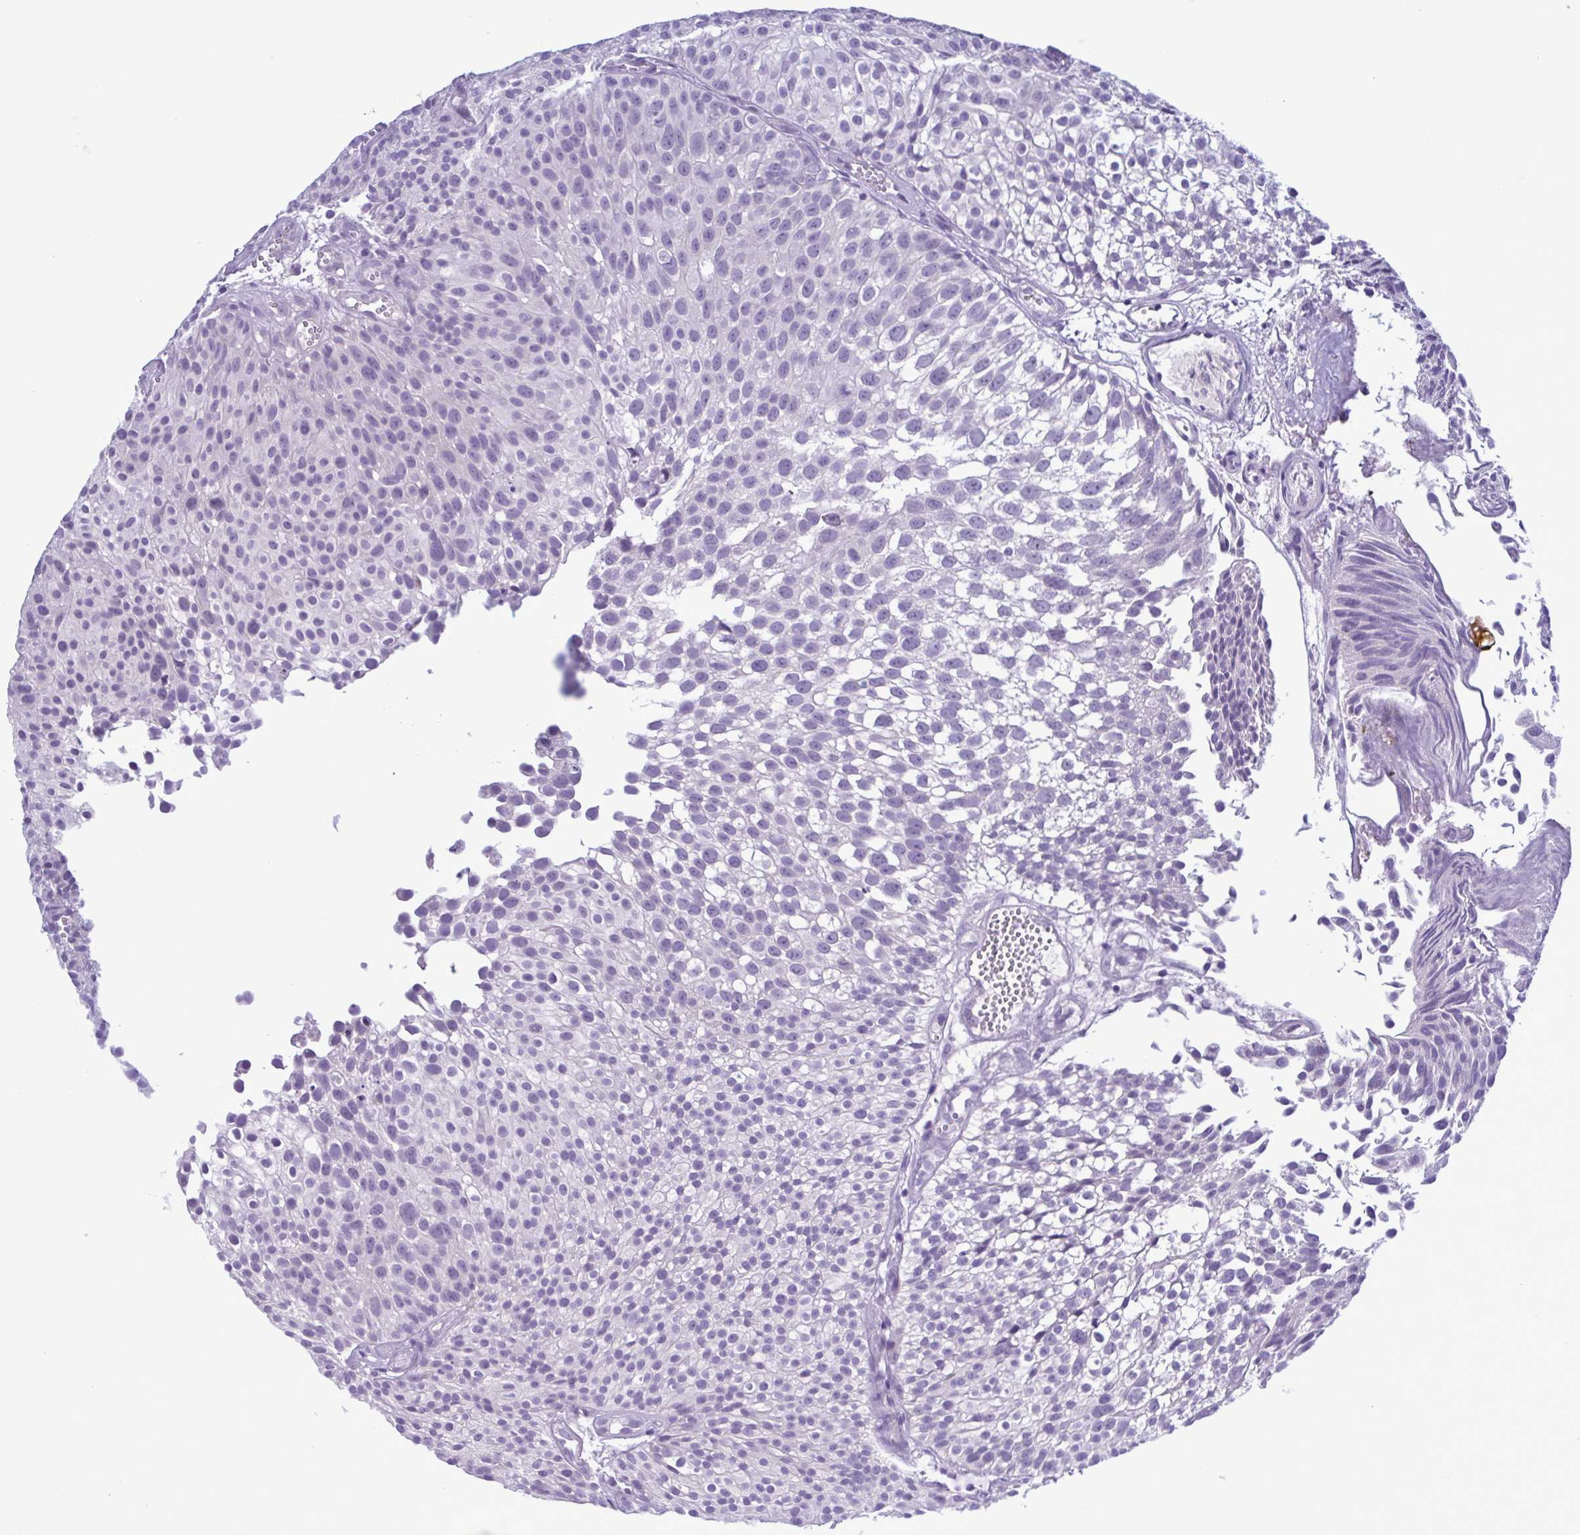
{"staining": {"intensity": "negative", "quantity": "none", "location": "none"}, "tissue": "urothelial cancer", "cell_type": "Tumor cells", "image_type": "cancer", "snomed": [{"axis": "morphology", "description": "Urothelial carcinoma, Low grade"}, {"axis": "topography", "description": "Urinary bladder"}], "caption": "Urothelial cancer was stained to show a protein in brown. There is no significant staining in tumor cells.", "gene": "INAFM1", "patient": {"sex": "male", "age": 70}}